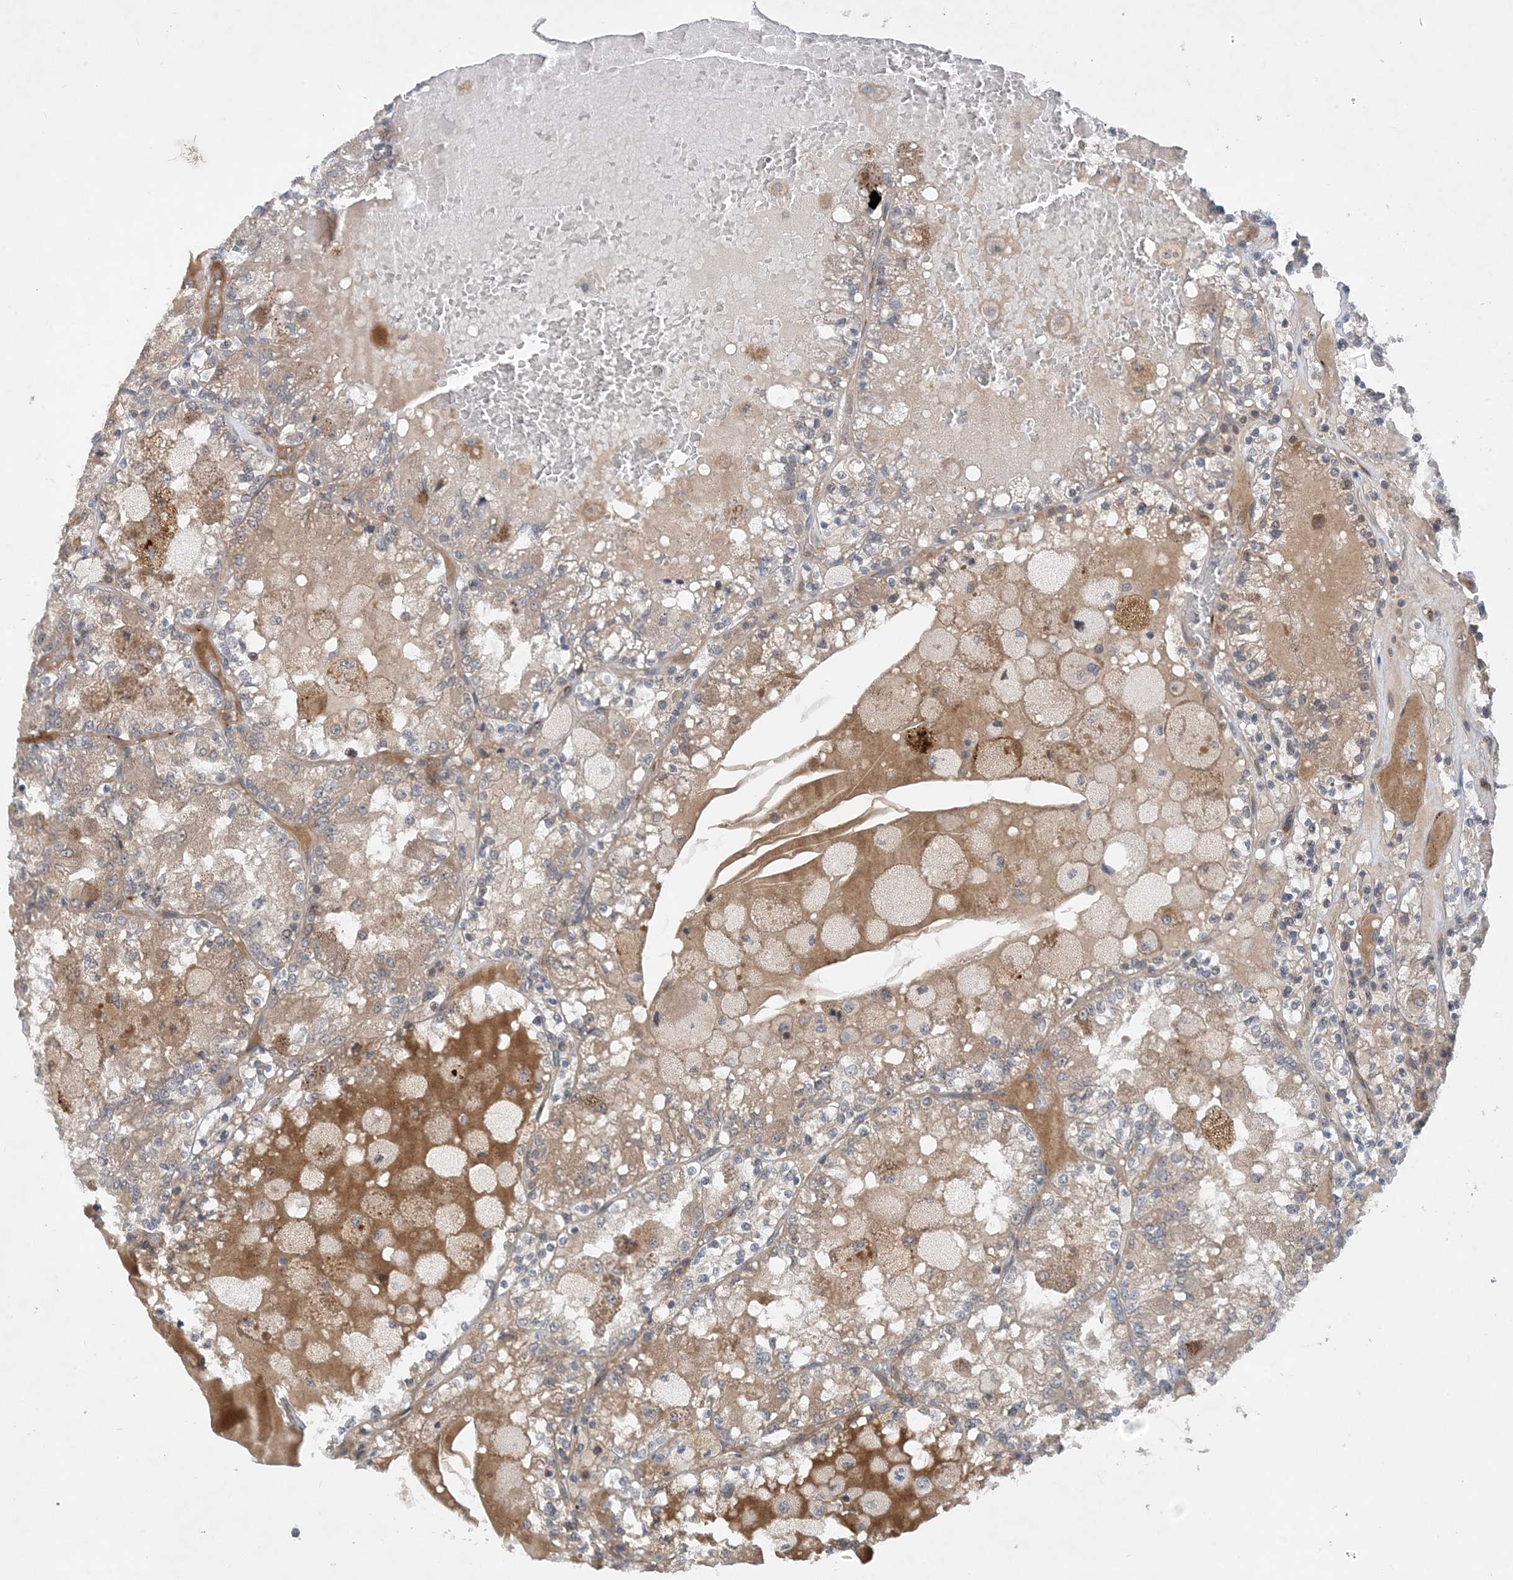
{"staining": {"intensity": "weak", "quantity": "25%-75%", "location": "cytoplasmic/membranous"}, "tissue": "renal cancer", "cell_type": "Tumor cells", "image_type": "cancer", "snomed": [{"axis": "morphology", "description": "Adenocarcinoma, NOS"}, {"axis": "topography", "description": "Kidney"}], "caption": "Weak cytoplasmic/membranous expression is identified in about 25%-75% of tumor cells in adenocarcinoma (renal).", "gene": "TINAG", "patient": {"sex": "female", "age": 56}}